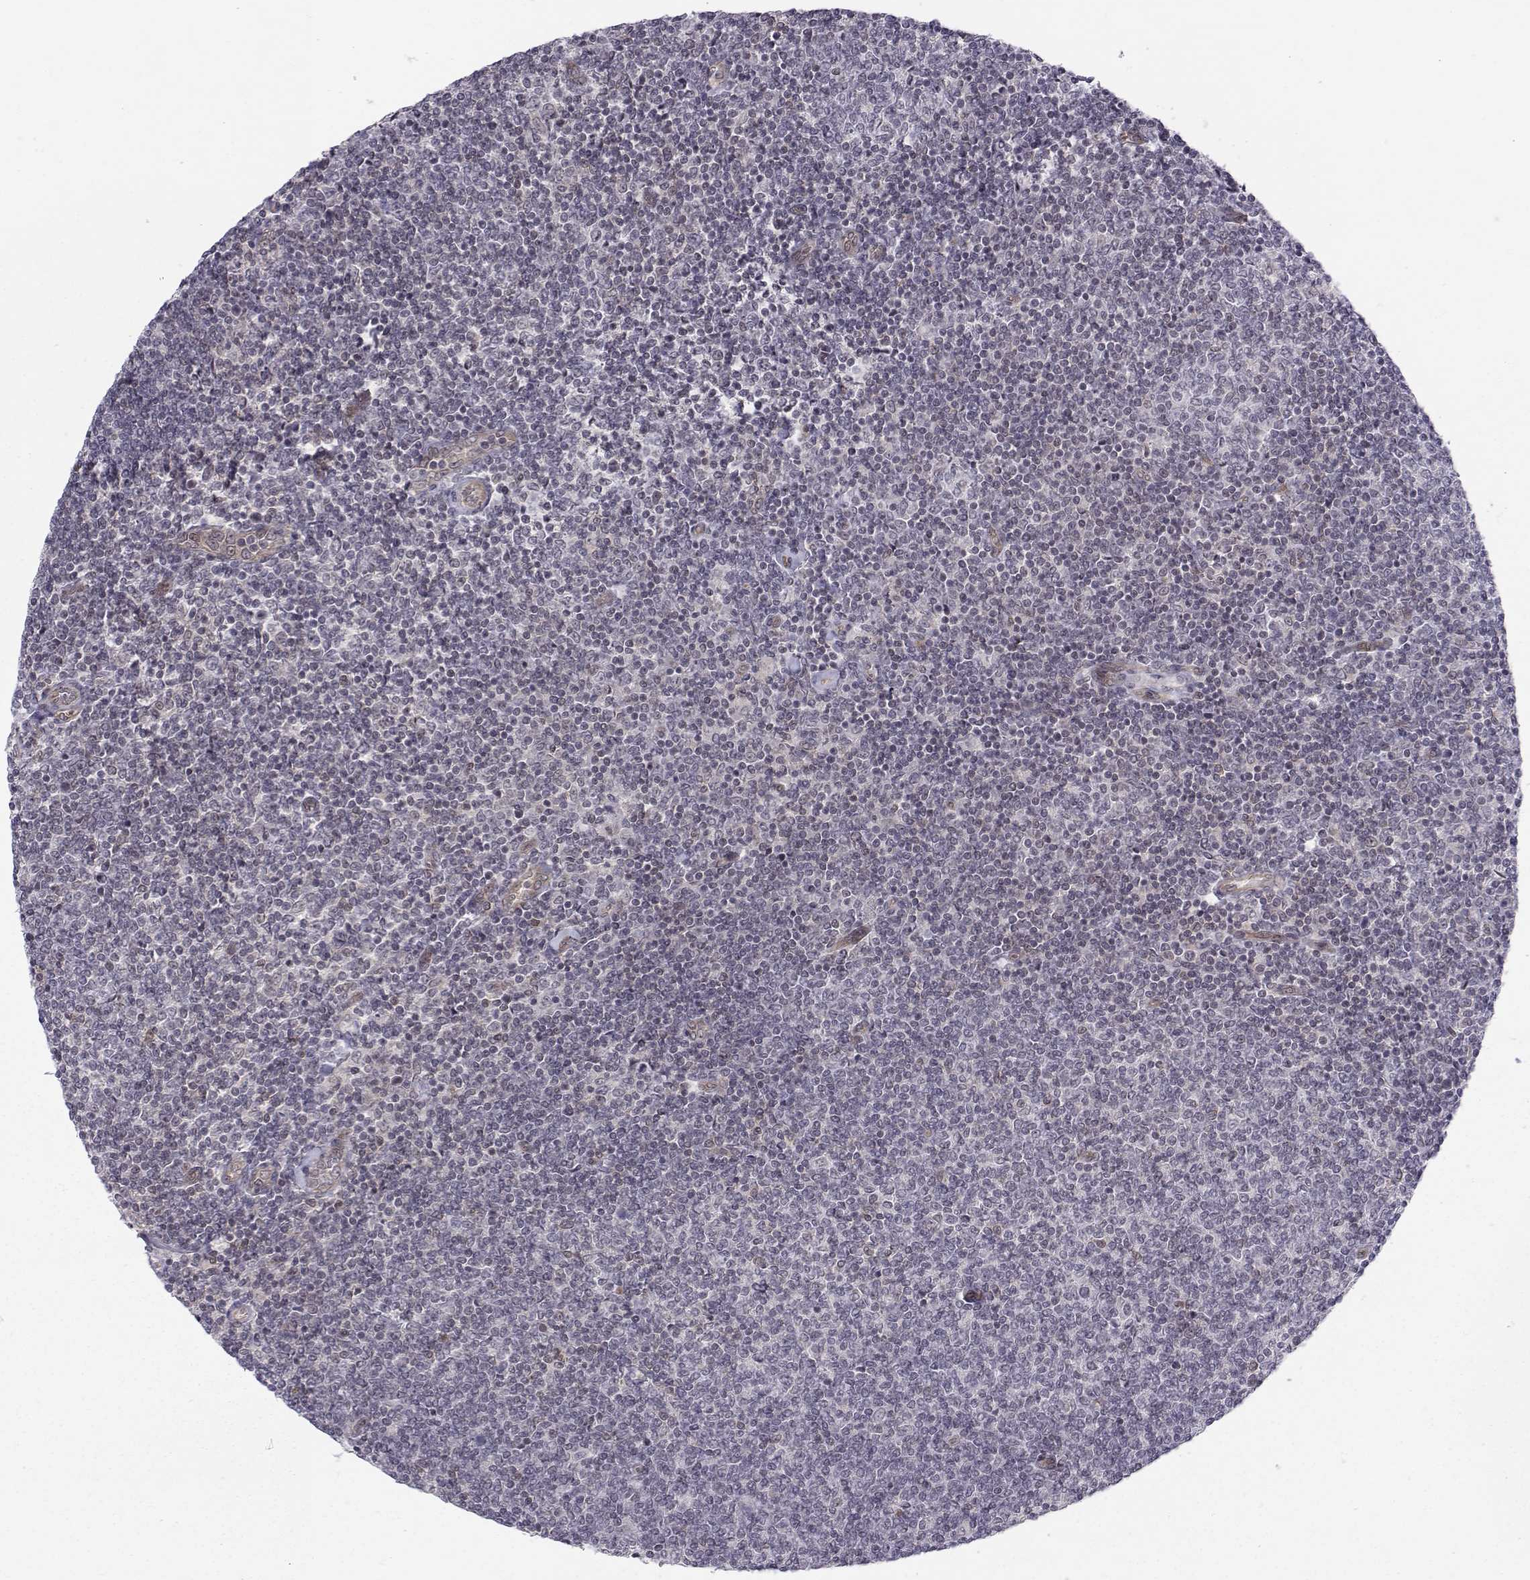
{"staining": {"intensity": "negative", "quantity": "none", "location": "none"}, "tissue": "lymphoma", "cell_type": "Tumor cells", "image_type": "cancer", "snomed": [{"axis": "morphology", "description": "Malignant lymphoma, non-Hodgkin's type, Low grade"}, {"axis": "topography", "description": "Lymph node"}], "caption": "Image shows no significant protein positivity in tumor cells of lymphoma.", "gene": "KIF13B", "patient": {"sex": "male", "age": 52}}